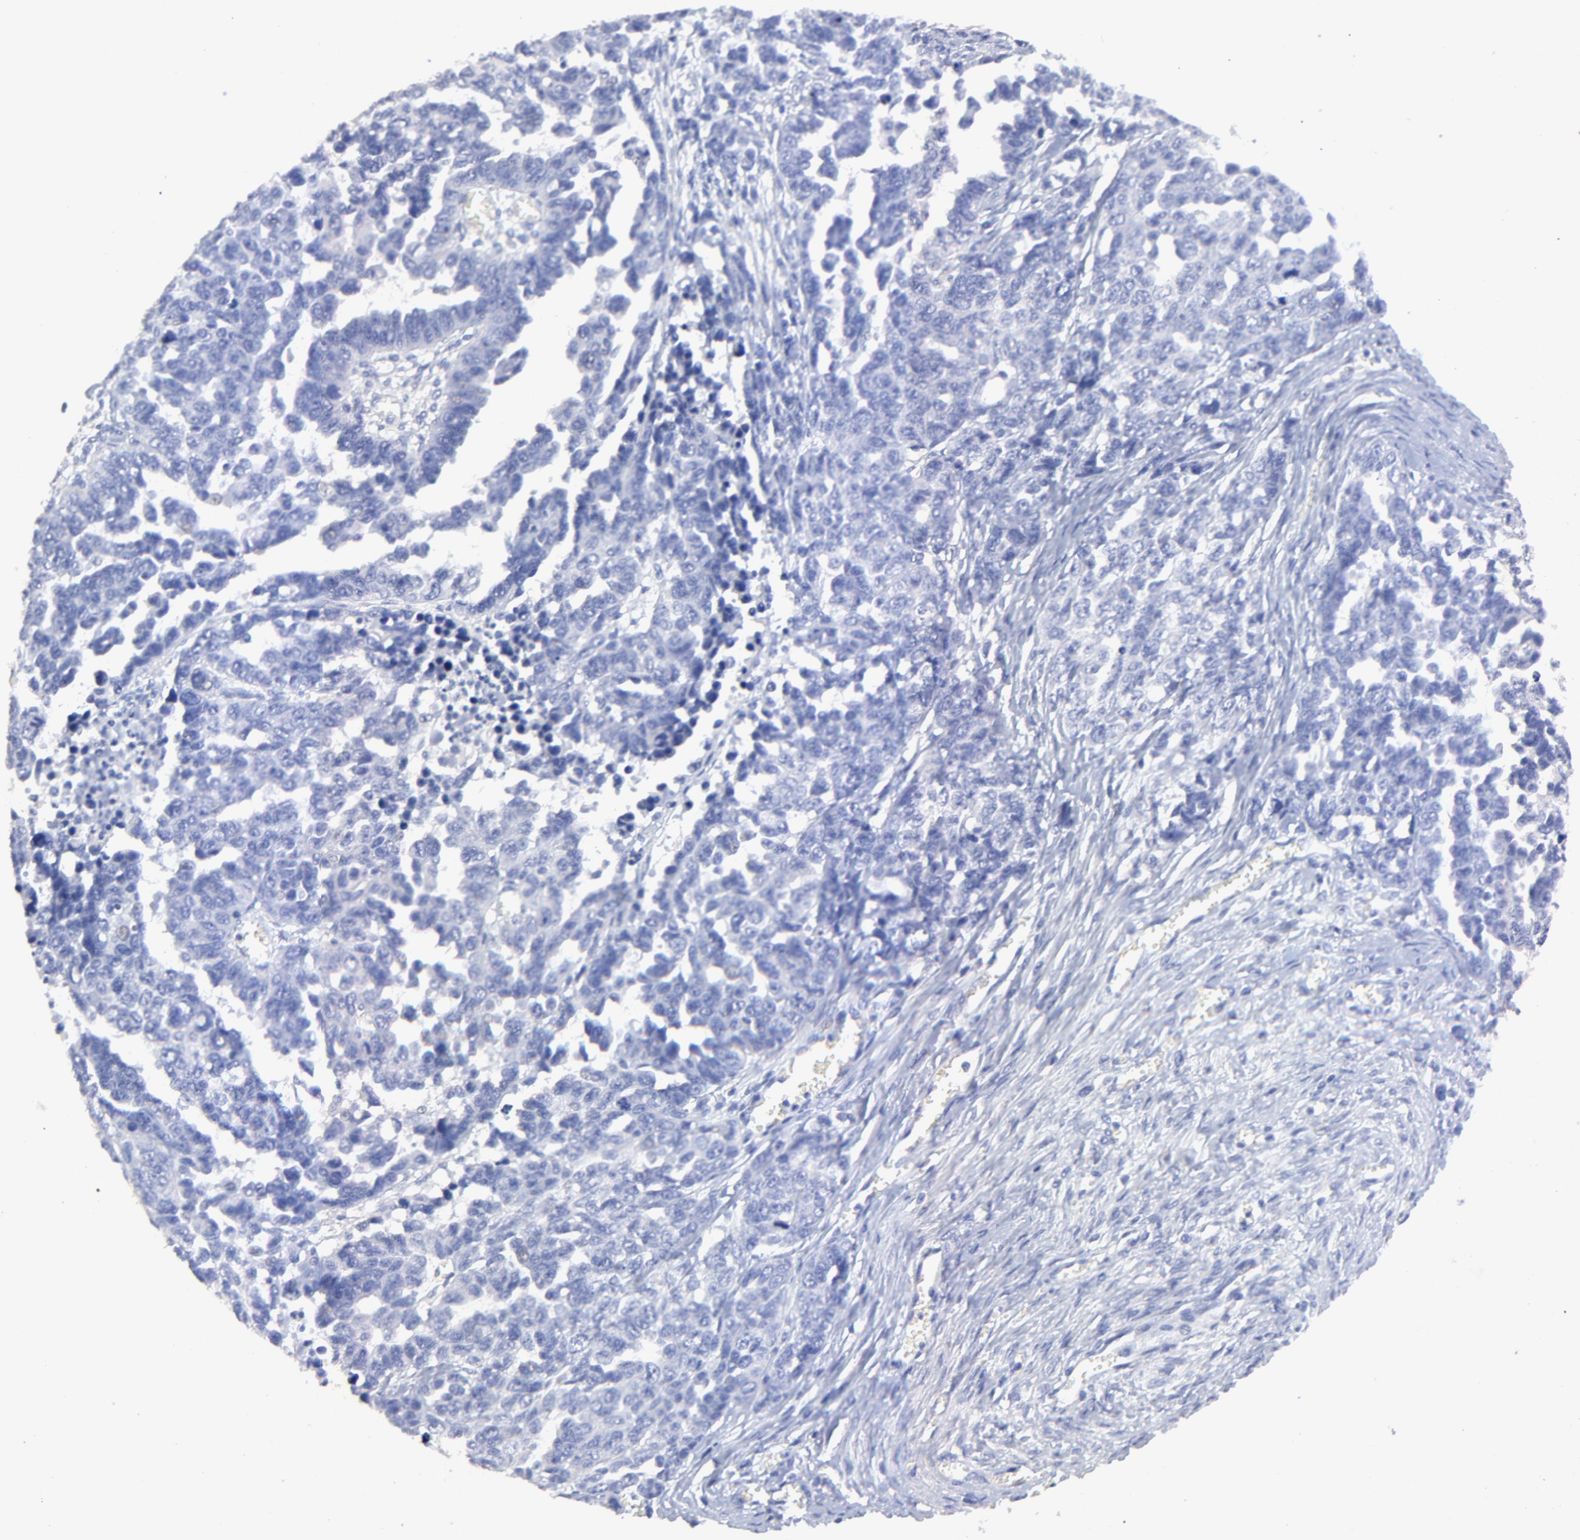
{"staining": {"intensity": "negative", "quantity": "none", "location": "none"}, "tissue": "ovarian cancer", "cell_type": "Tumor cells", "image_type": "cancer", "snomed": [{"axis": "morphology", "description": "Cystadenocarcinoma, serous, NOS"}, {"axis": "topography", "description": "Ovary"}], "caption": "The histopathology image shows no significant staining in tumor cells of ovarian serous cystadenocarcinoma.", "gene": "HORMAD2", "patient": {"sex": "female", "age": 69}}